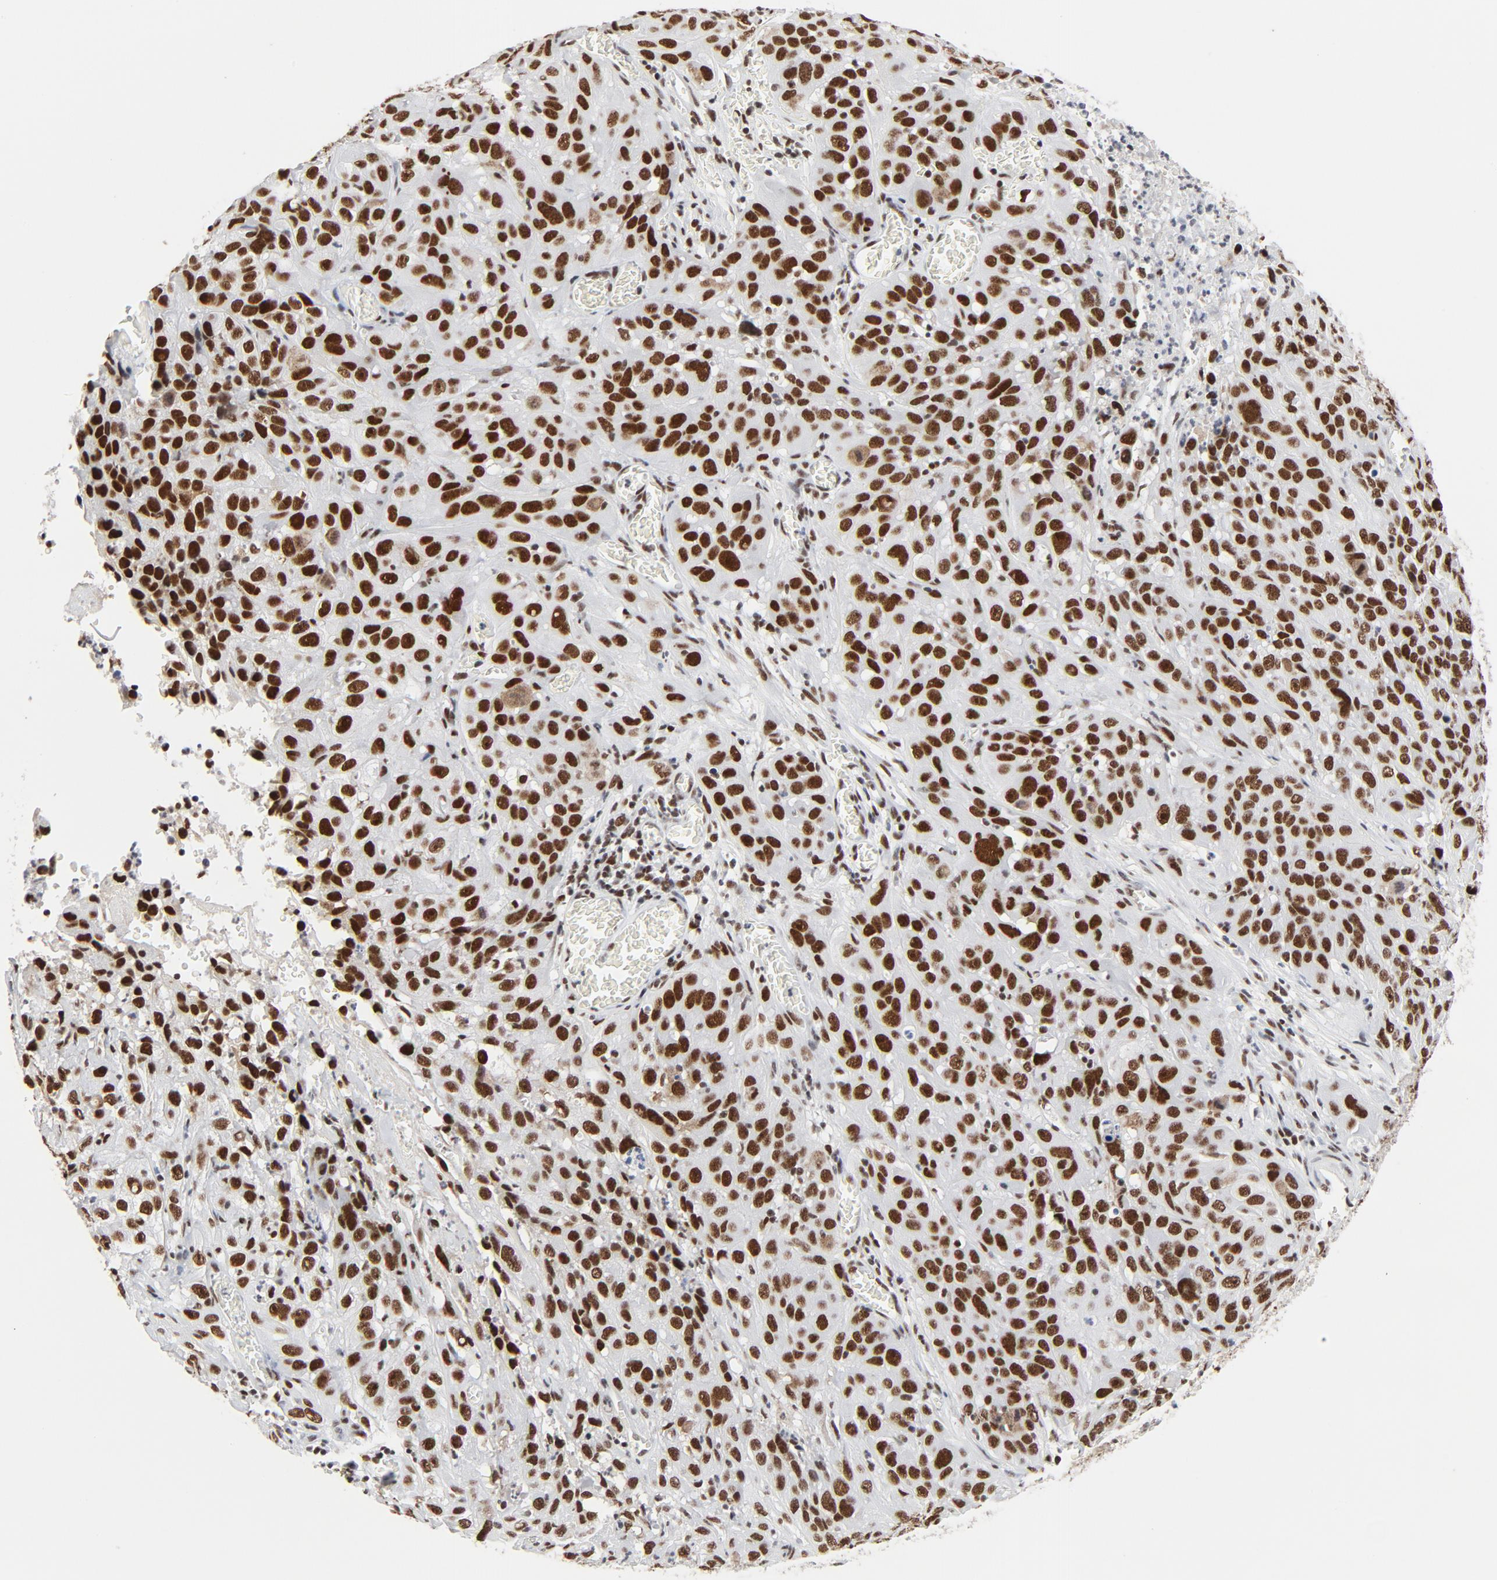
{"staining": {"intensity": "strong", "quantity": ">75%", "location": "nuclear"}, "tissue": "cervical cancer", "cell_type": "Tumor cells", "image_type": "cancer", "snomed": [{"axis": "morphology", "description": "Squamous cell carcinoma, NOS"}, {"axis": "topography", "description": "Cervix"}], "caption": "Immunohistochemical staining of human cervical cancer (squamous cell carcinoma) demonstrates high levels of strong nuclear positivity in about >75% of tumor cells.", "gene": "GTF2H1", "patient": {"sex": "female", "age": 32}}